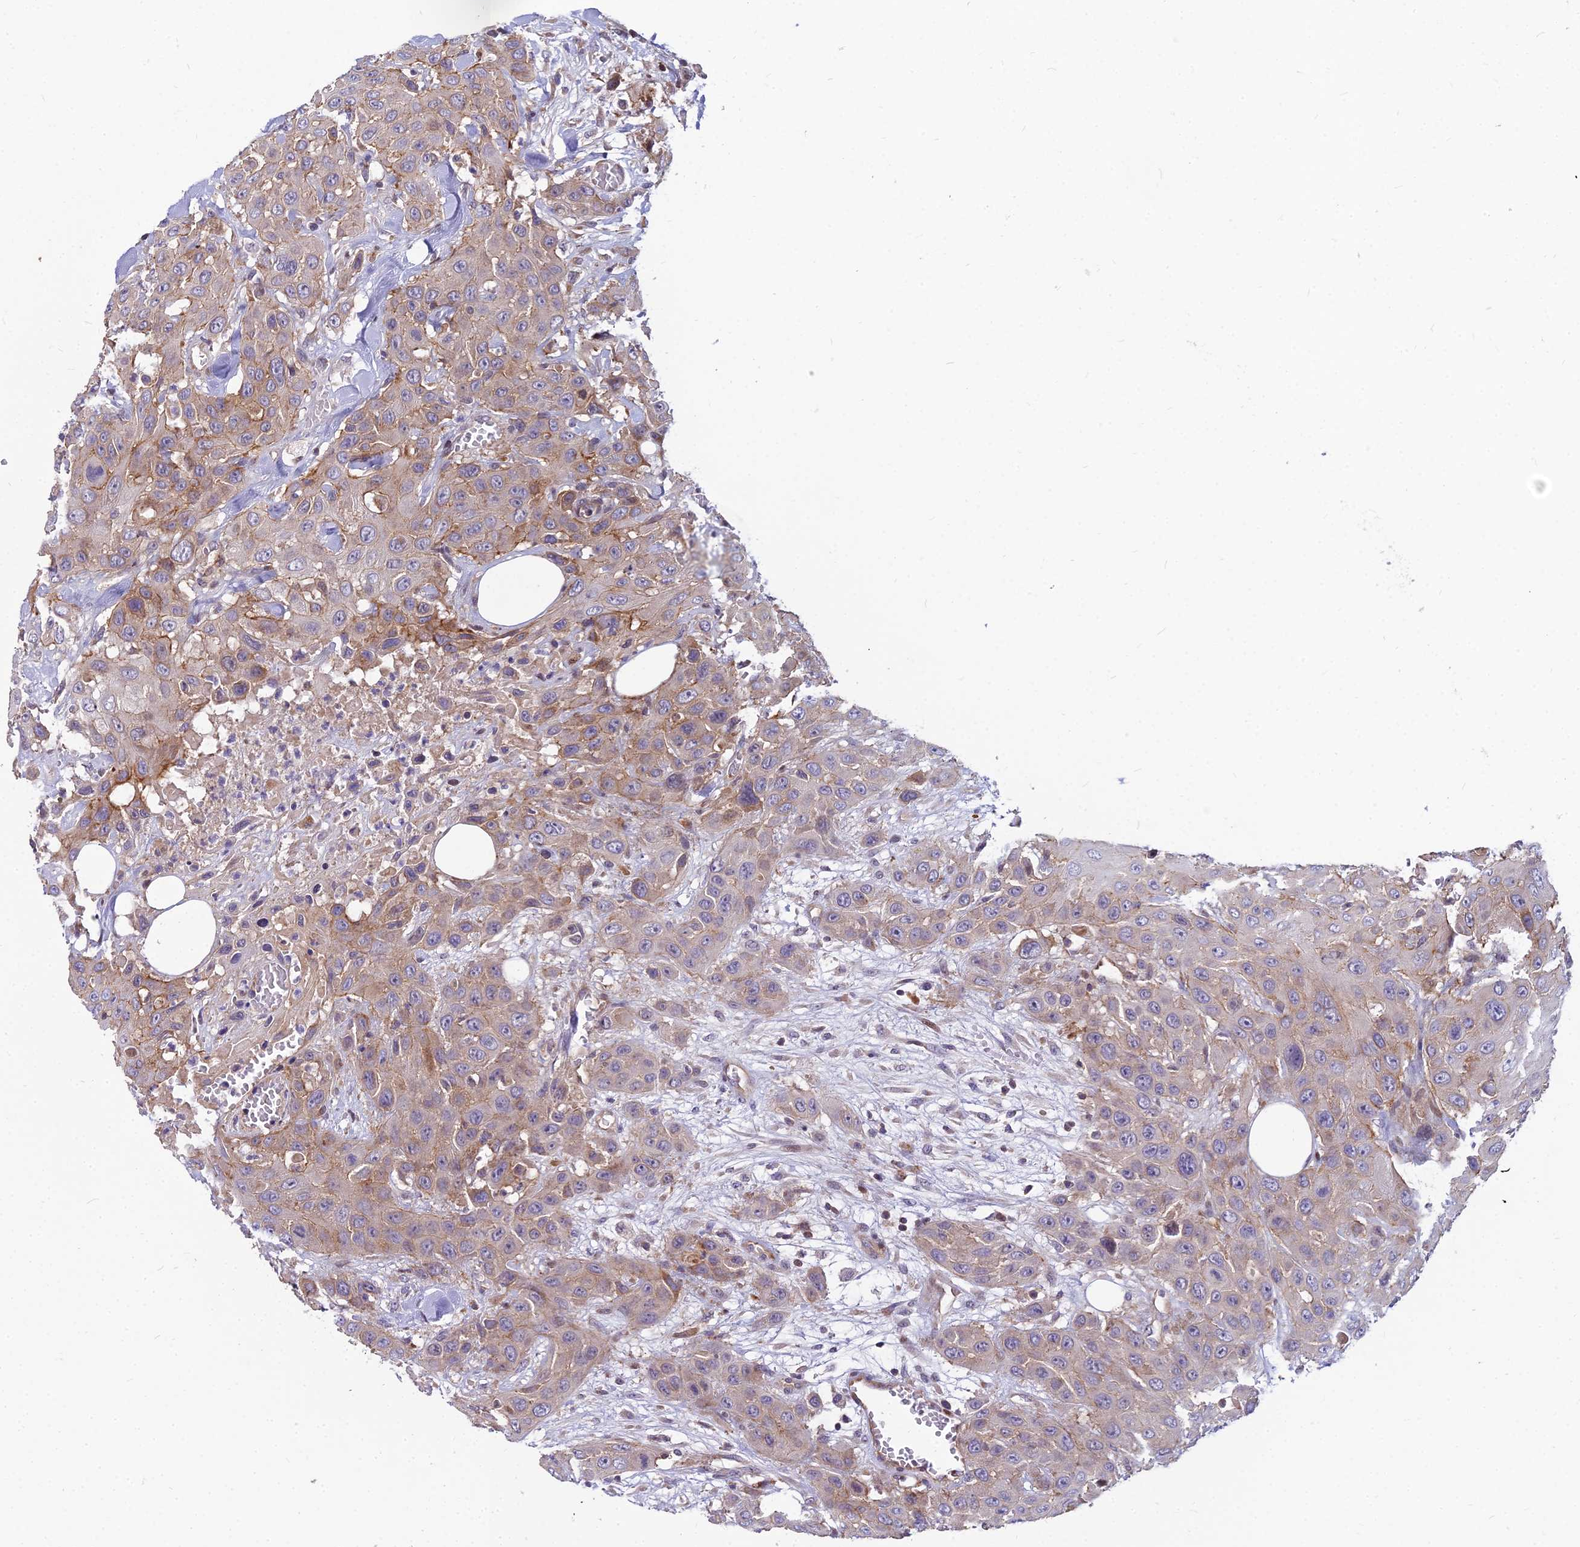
{"staining": {"intensity": "moderate", "quantity": "<25%", "location": "cytoplasmic/membranous"}, "tissue": "head and neck cancer", "cell_type": "Tumor cells", "image_type": "cancer", "snomed": [{"axis": "morphology", "description": "Squamous cell carcinoma, NOS"}, {"axis": "topography", "description": "Head-Neck"}], "caption": "High-magnification brightfield microscopy of head and neck cancer (squamous cell carcinoma) stained with DAB (3,3'-diaminobenzidine) (brown) and counterstained with hematoxylin (blue). tumor cells exhibit moderate cytoplasmic/membranous expression is present in about<25% of cells.", "gene": "GLYATL3", "patient": {"sex": "male", "age": 81}}